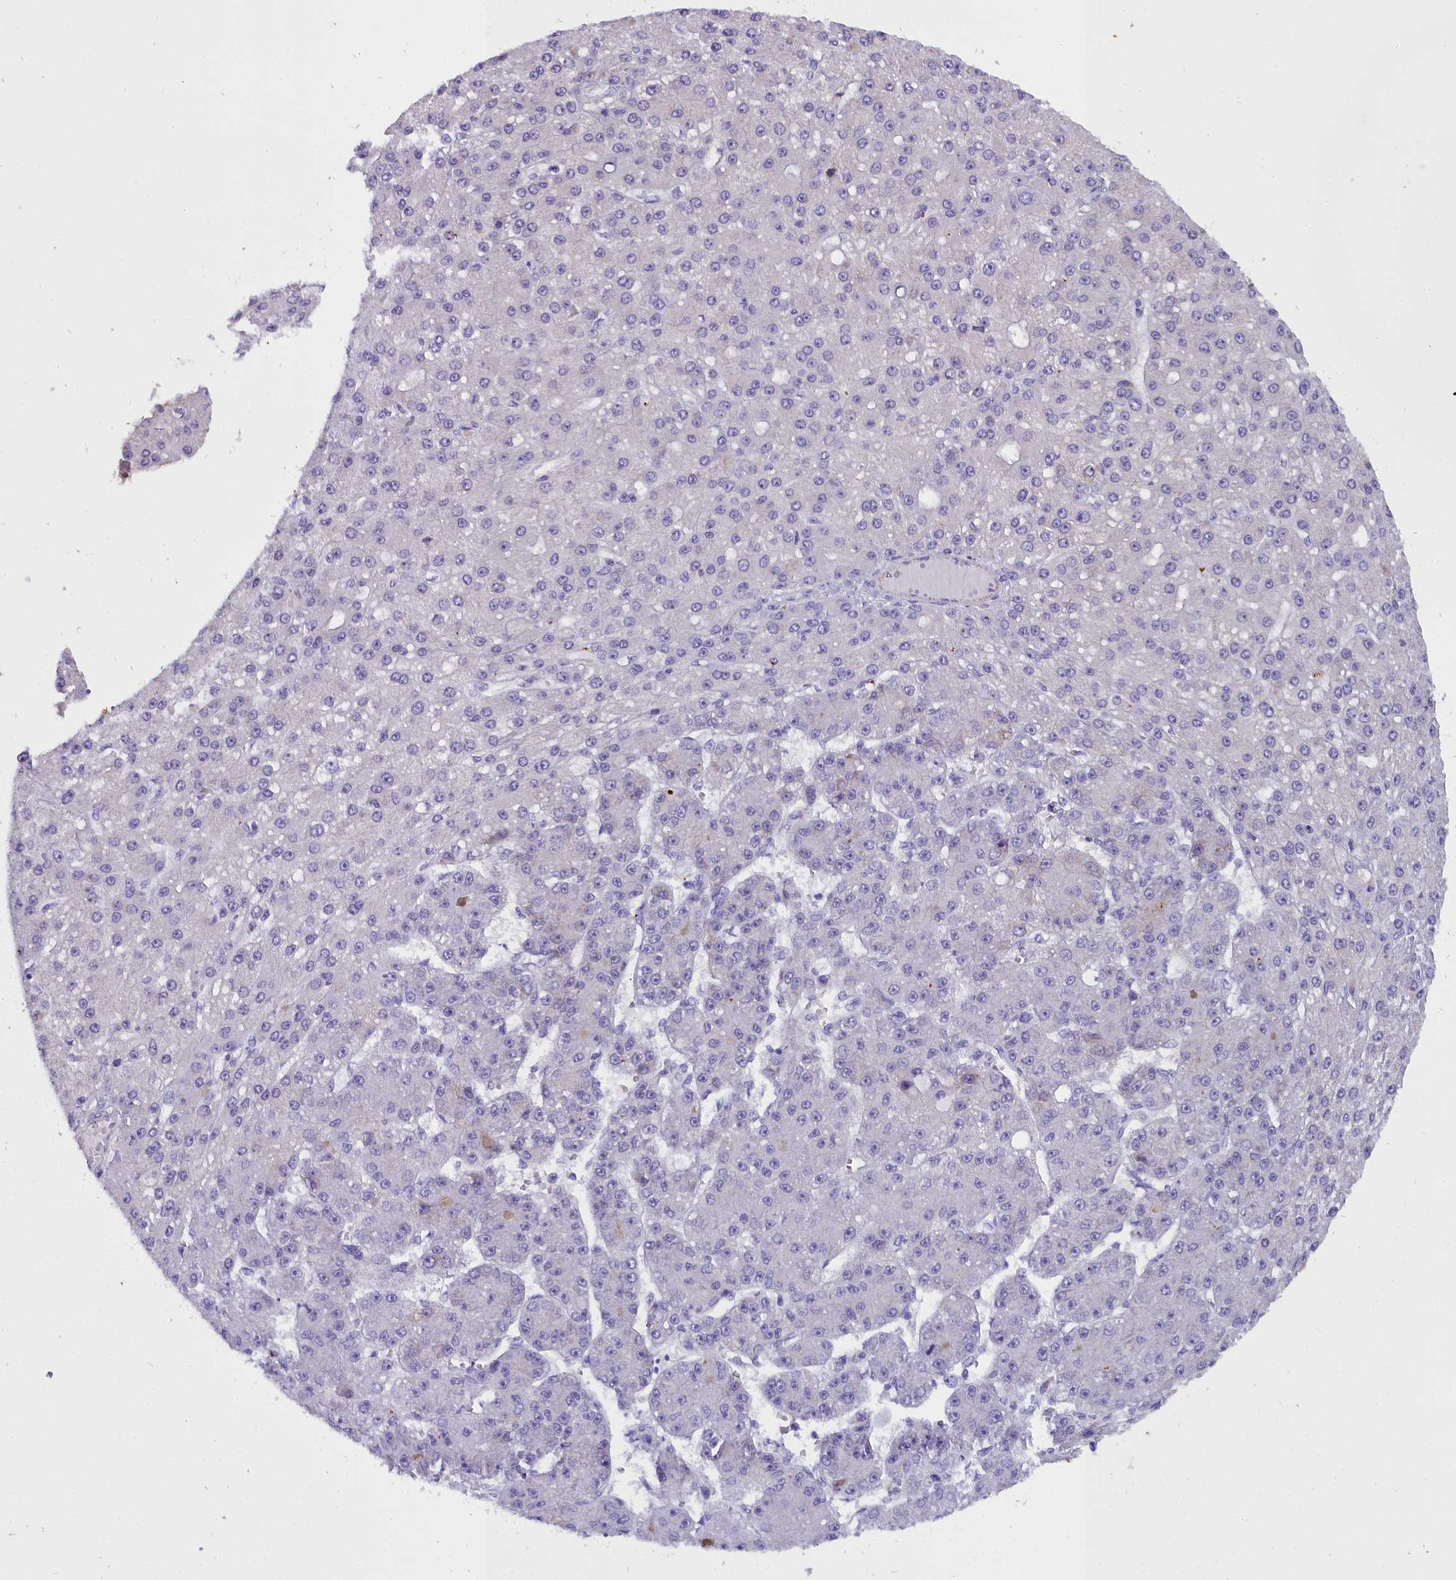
{"staining": {"intensity": "negative", "quantity": "none", "location": "none"}, "tissue": "liver cancer", "cell_type": "Tumor cells", "image_type": "cancer", "snomed": [{"axis": "morphology", "description": "Carcinoma, Hepatocellular, NOS"}, {"axis": "topography", "description": "Liver"}], "caption": "This is an immunohistochemistry micrograph of liver cancer. There is no expression in tumor cells.", "gene": "TIMM22", "patient": {"sex": "male", "age": 67}}